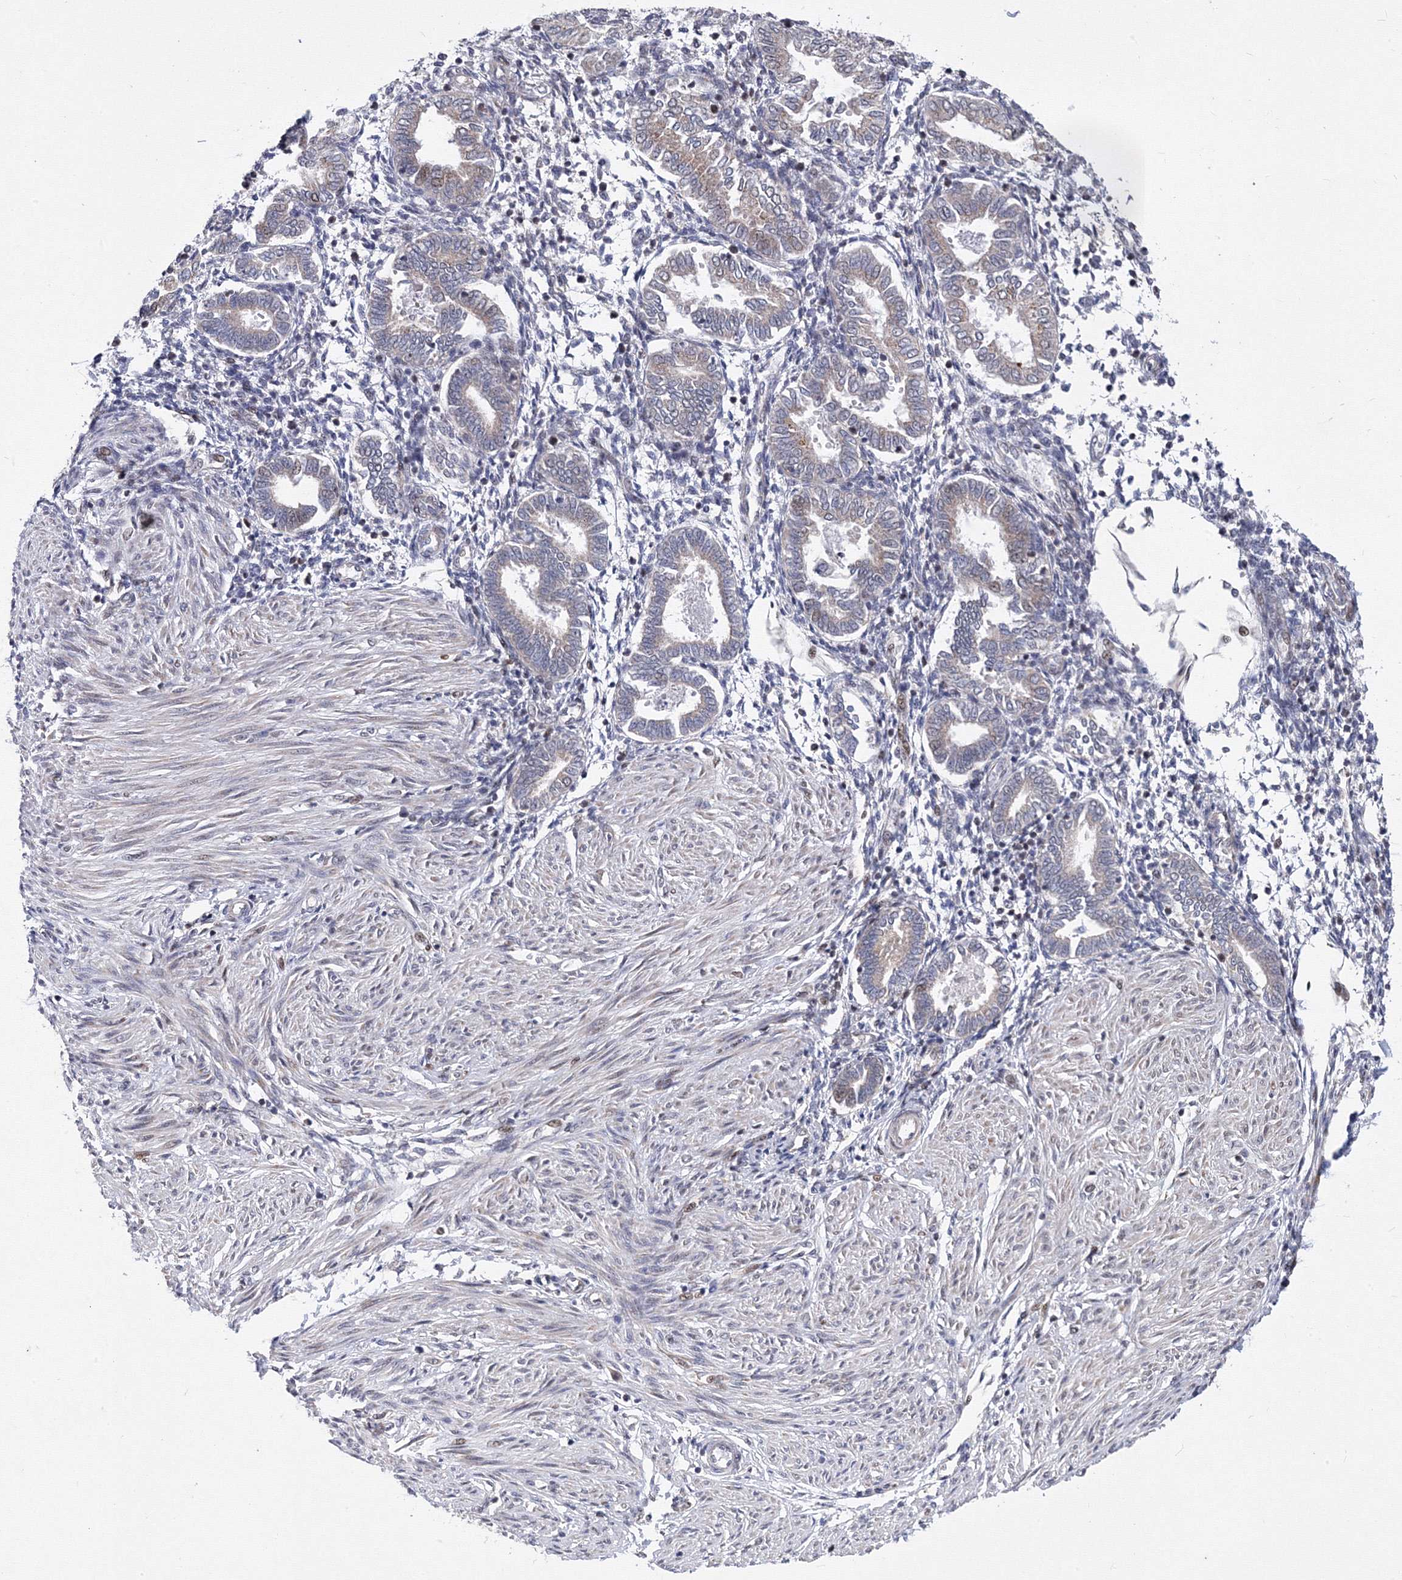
{"staining": {"intensity": "negative", "quantity": "none", "location": "none"}, "tissue": "endometrium", "cell_type": "Cells in endometrial stroma", "image_type": "normal", "snomed": [{"axis": "morphology", "description": "Normal tissue, NOS"}, {"axis": "topography", "description": "Endometrium"}], "caption": "Human endometrium stained for a protein using IHC exhibits no positivity in cells in endometrial stroma.", "gene": "GPN1", "patient": {"sex": "female", "age": 53}}